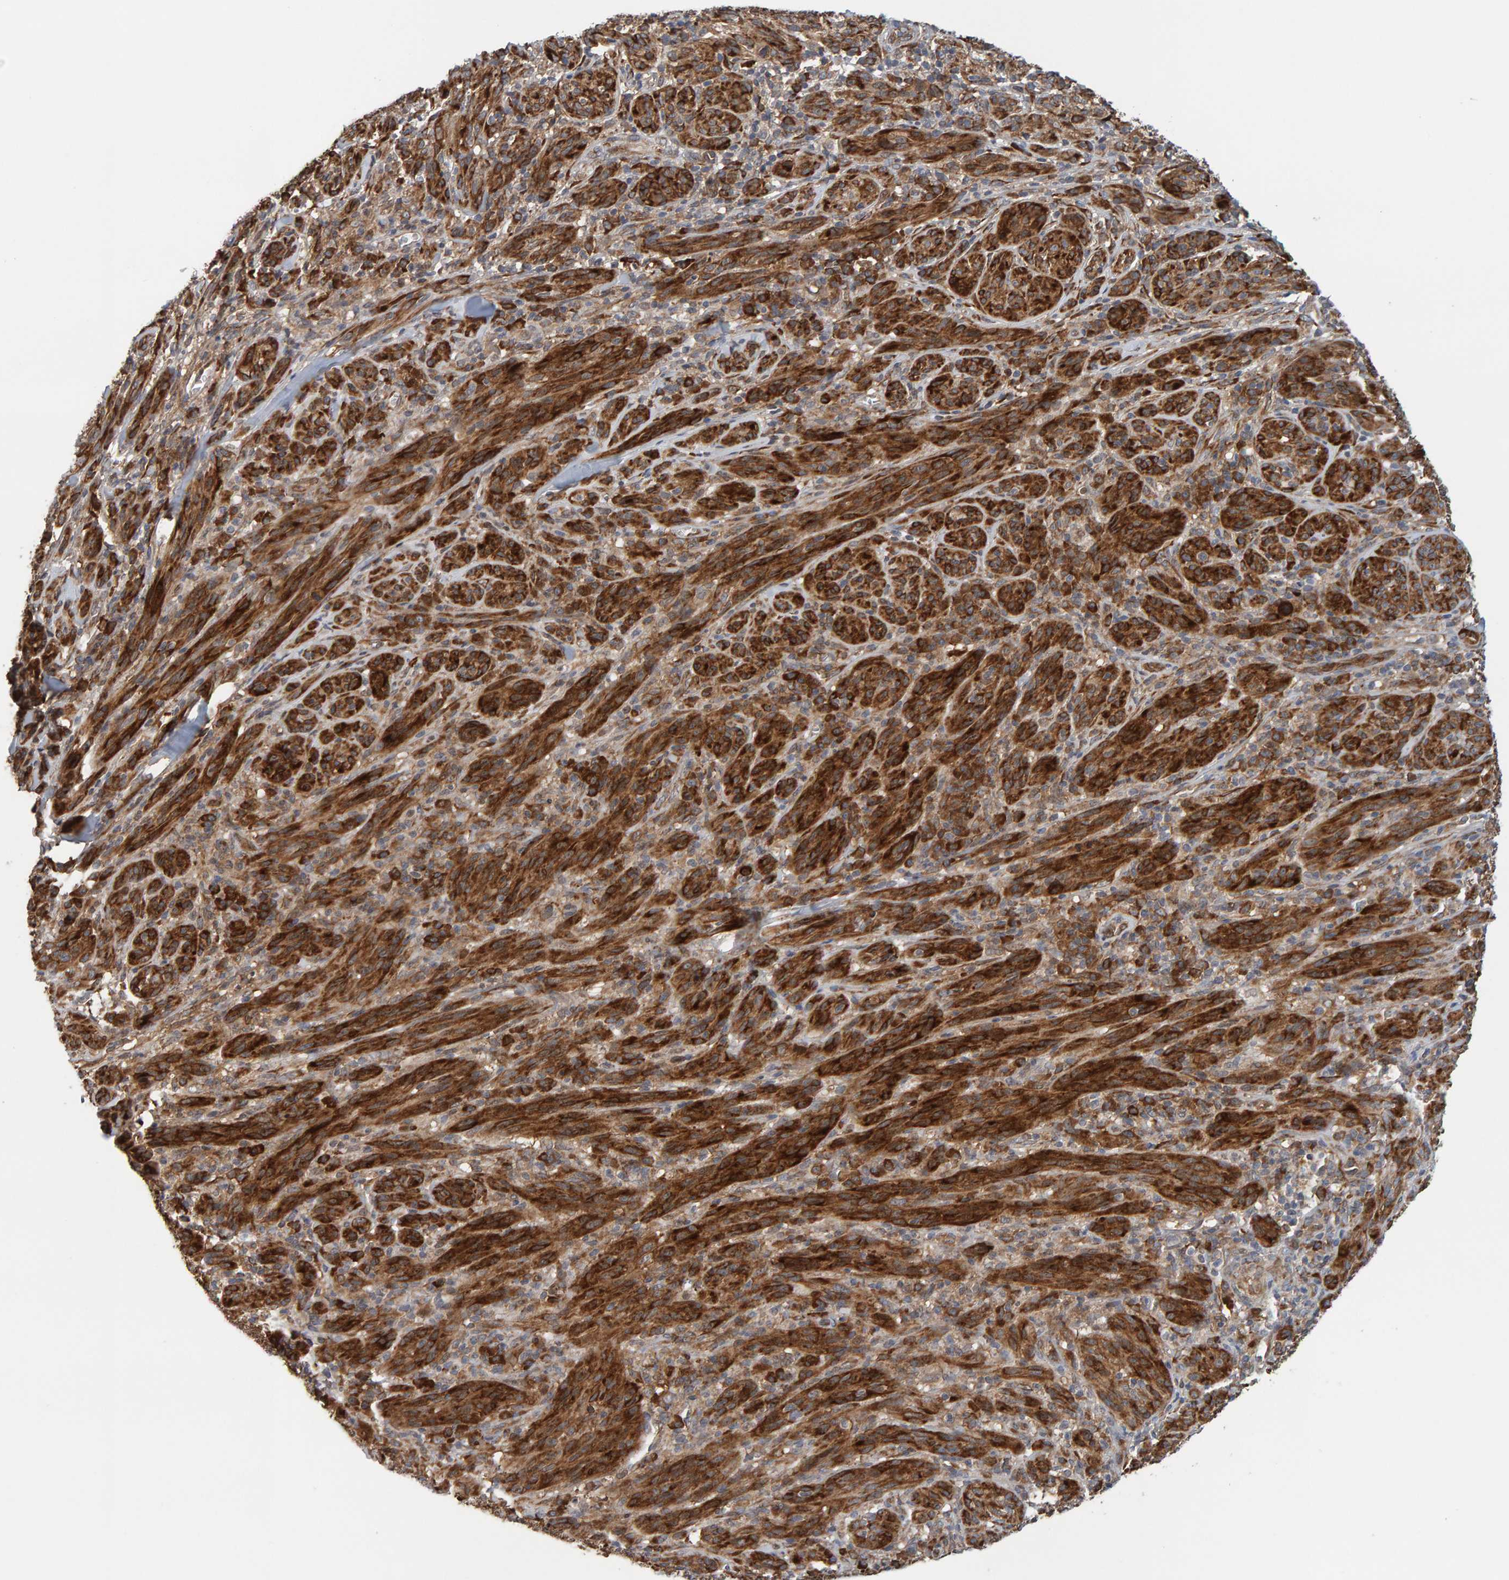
{"staining": {"intensity": "strong", "quantity": ">75%", "location": "cytoplasmic/membranous"}, "tissue": "melanoma", "cell_type": "Tumor cells", "image_type": "cancer", "snomed": [{"axis": "morphology", "description": "Malignant melanoma, NOS"}, {"axis": "topography", "description": "Skin of head"}], "caption": "The photomicrograph shows staining of malignant melanoma, revealing strong cytoplasmic/membranous protein expression (brown color) within tumor cells. The staining is performed using DAB (3,3'-diaminobenzidine) brown chromogen to label protein expression. The nuclei are counter-stained blue using hematoxylin.", "gene": "BAIAP2", "patient": {"sex": "male", "age": 96}}